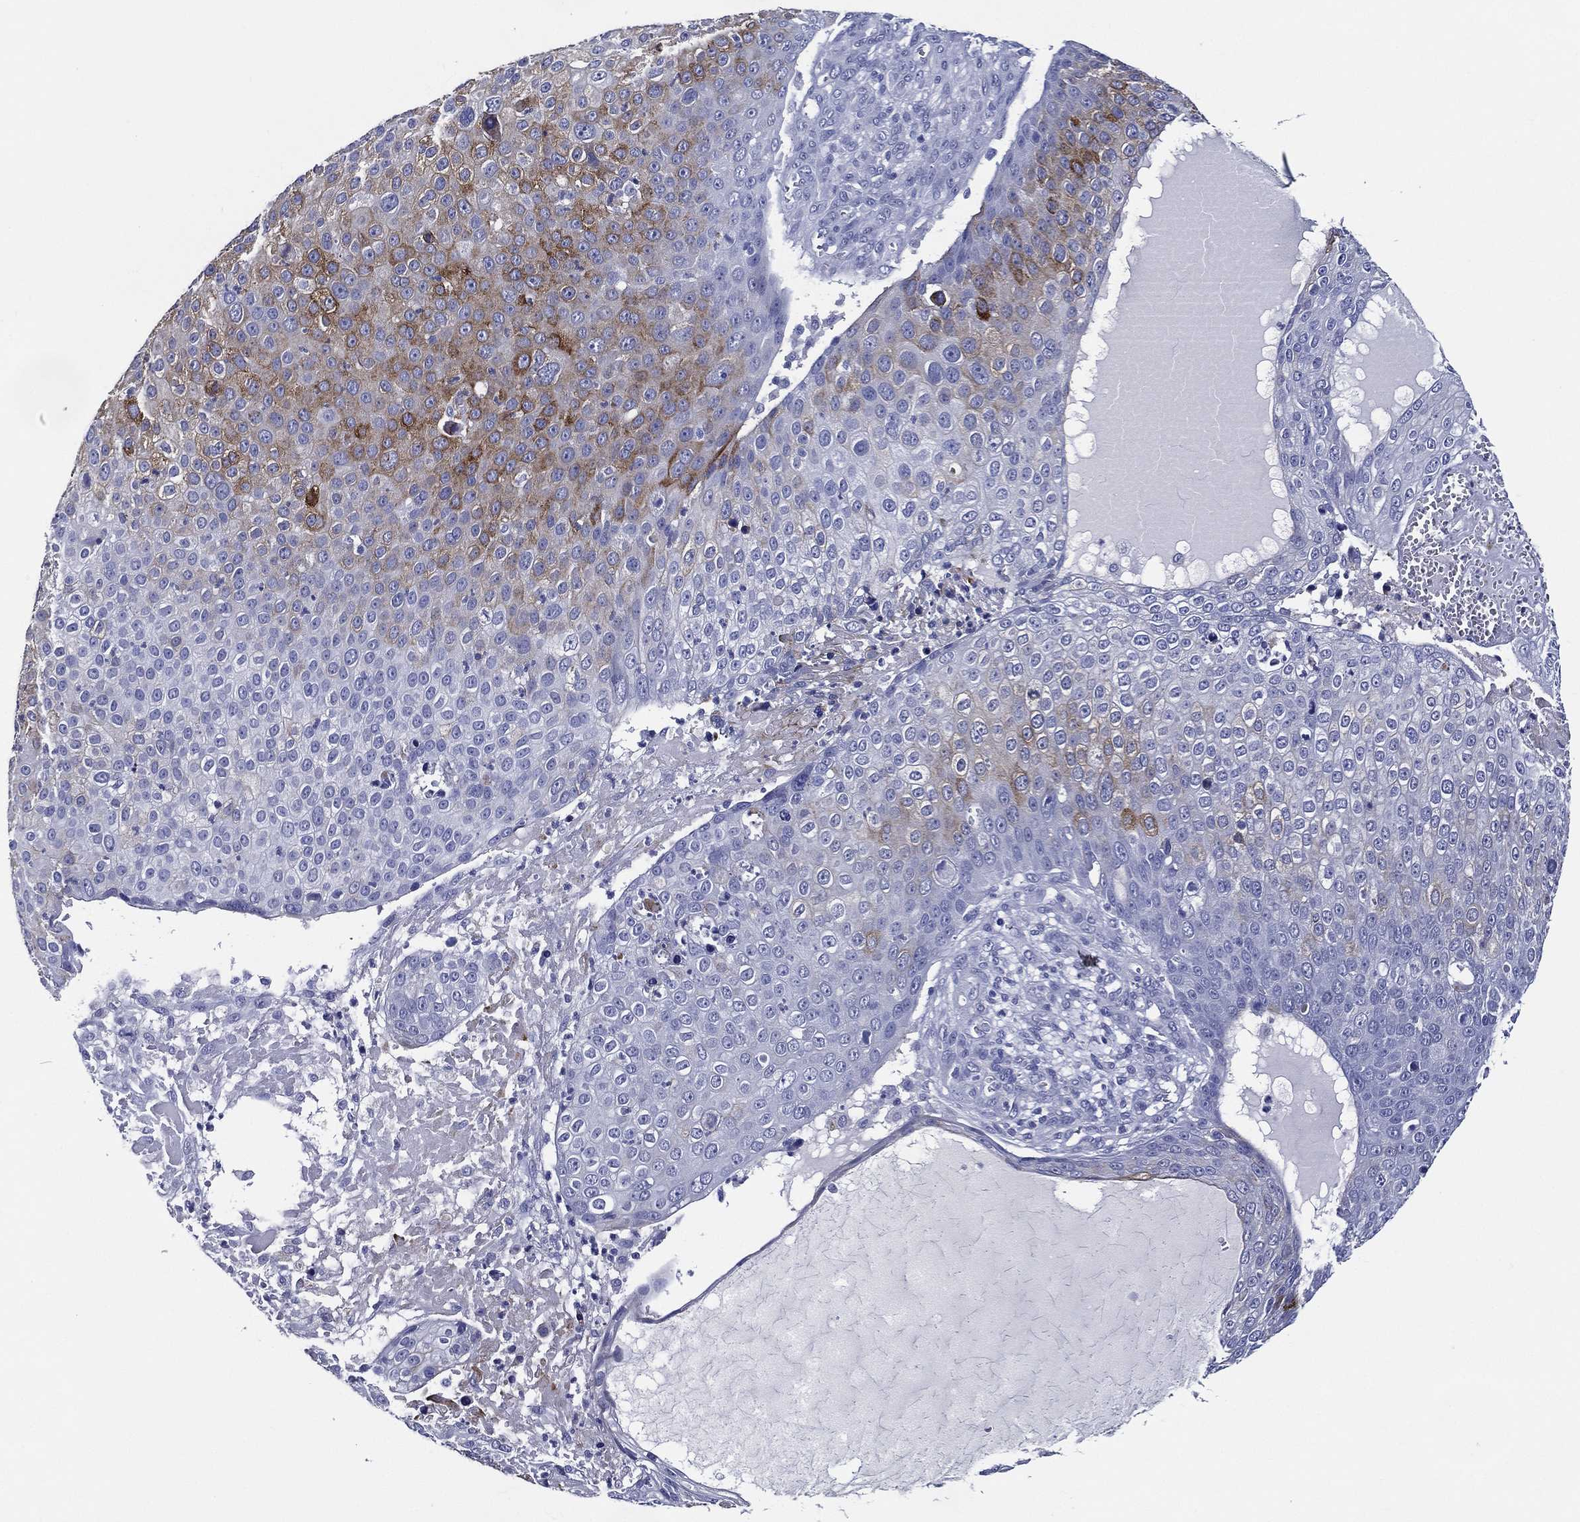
{"staining": {"intensity": "moderate", "quantity": "<25%", "location": "cytoplasmic/membranous"}, "tissue": "skin cancer", "cell_type": "Tumor cells", "image_type": "cancer", "snomed": [{"axis": "morphology", "description": "Squamous cell carcinoma, NOS"}, {"axis": "topography", "description": "Skin"}], "caption": "Immunohistochemical staining of human squamous cell carcinoma (skin) displays low levels of moderate cytoplasmic/membranous staining in approximately <25% of tumor cells. (Stains: DAB (3,3'-diaminobenzidine) in brown, nuclei in blue, Microscopy: brightfield microscopy at high magnification).", "gene": "ACE2", "patient": {"sex": "male", "age": 71}}